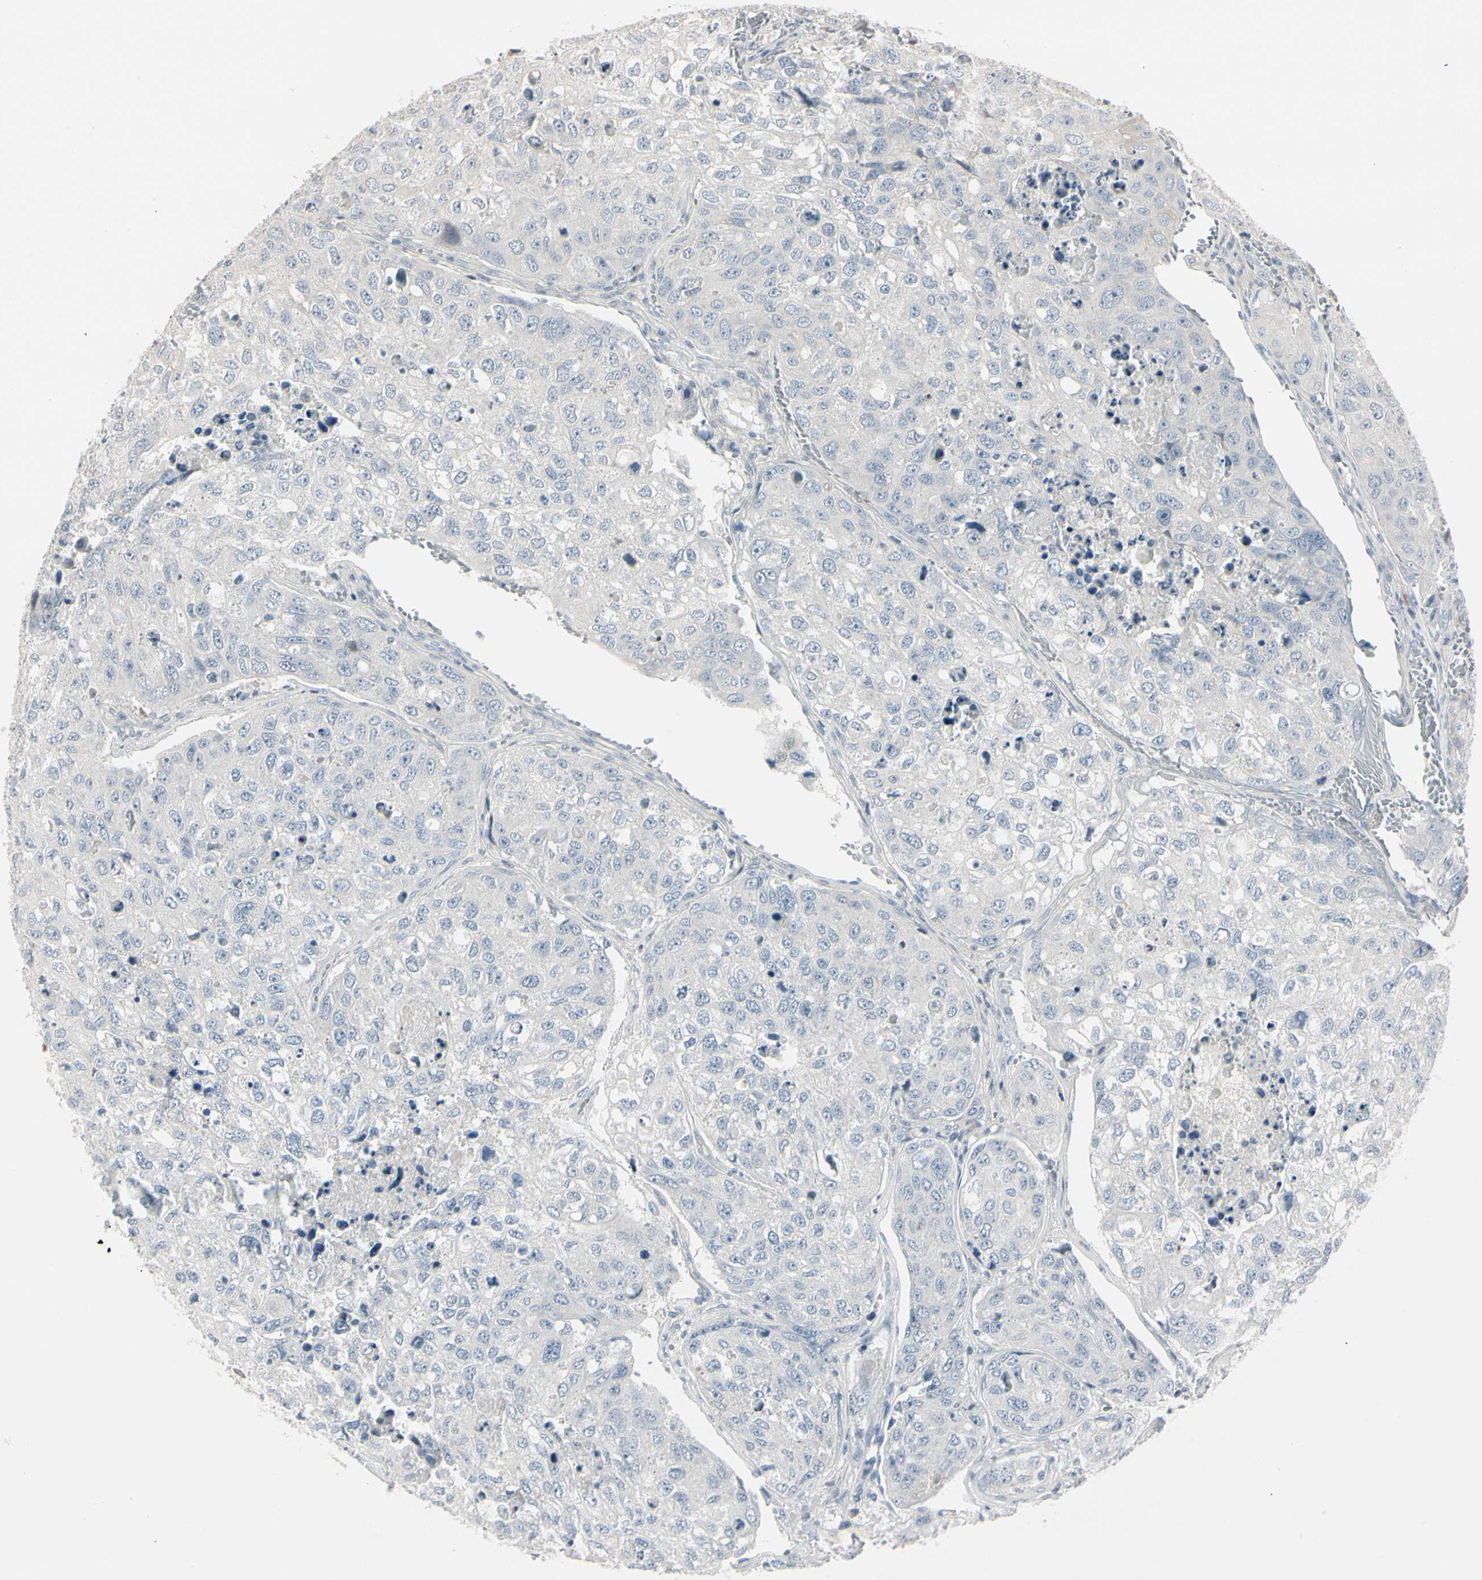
{"staining": {"intensity": "negative", "quantity": "none", "location": "none"}, "tissue": "urothelial cancer", "cell_type": "Tumor cells", "image_type": "cancer", "snomed": [{"axis": "morphology", "description": "Urothelial carcinoma, High grade"}, {"axis": "topography", "description": "Lymph node"}, {"axis": "topography", "description": "Urinary bladder"}], "caption": "Immunohistochemical staining of urothelial cancer reveals no significant positivity in tumor cells.", "gene": "DMPK", "patient": {"sex": "male", "age": 51}}